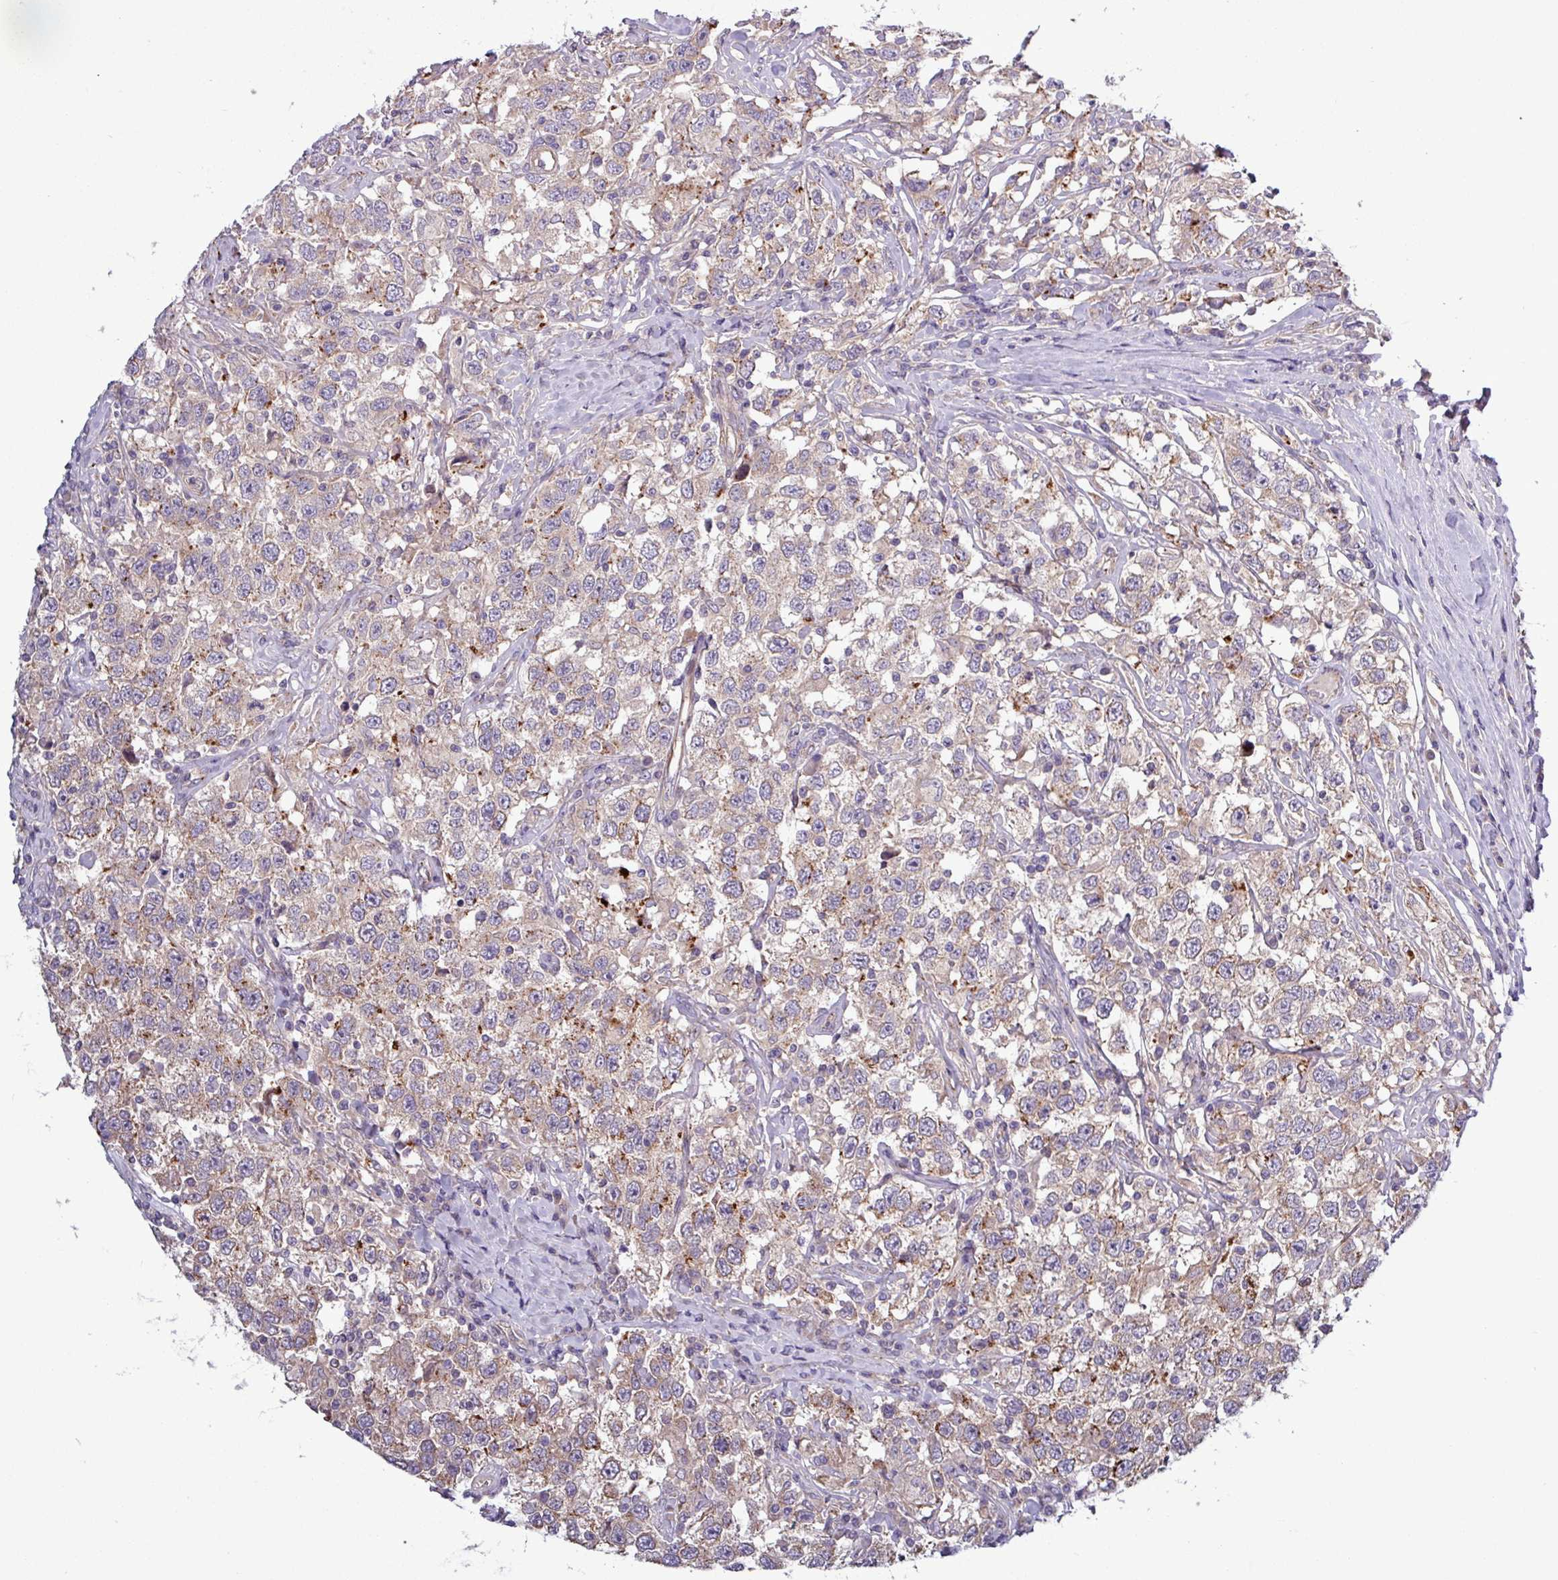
{"staining": {"intensity": "moderate", "quantity": "<25%", "location": "cytoplasmic/membranous"}, "tissue": "testis cancer", "cell_type": "Tumor cells", "image_type": "cancer", "snomed": [{"axis": "morphology", "description": "Seminoma, NOS"}, {"axis": "topography", "description": "Testis"}], "caption": "DAB immunohistochemical staining of testis seminoma exhibits moderate cytoplasmic/membranous protein positivity in approximately <25% of tumor cells.", "gene": "PLIN2", "patient": {"sex": "male", "age": 41}}